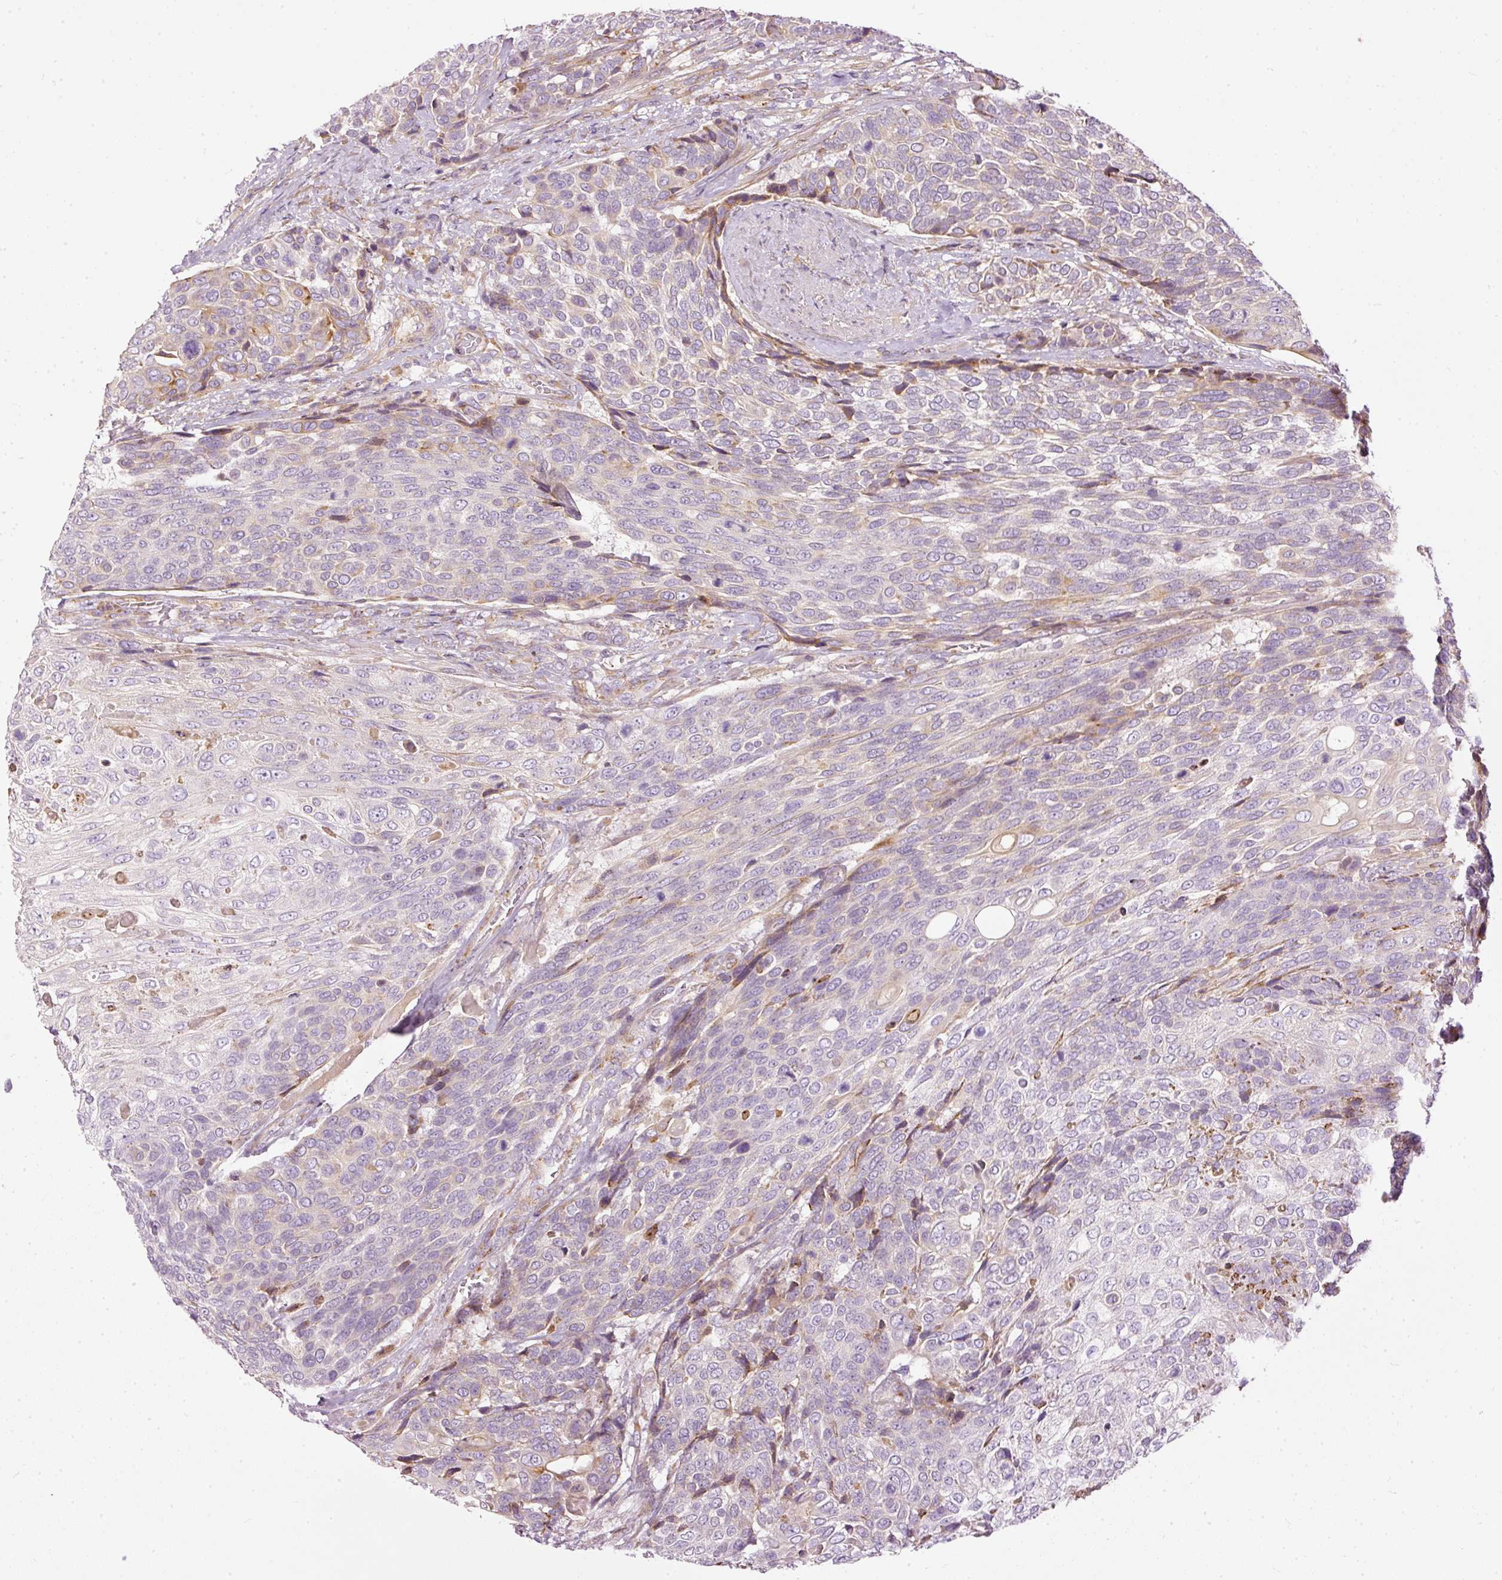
{"staining": {"intensity": "weak", "quantity": "<25%", "location": "cytoplasmic/membranous"}, "tissue": "urothelial cancer", "cell_type": "Tumor cells", "image_type": "cancer", "snomed": [{"axis": "morphology", "description": "Urothelial carcinoma, High grade"}, {"axis": "topography", "description": "Urinary bladder"}], "caption": "Protein analysis of urothelial cancer exhibits no significant positivity in tumor cells.", "gene": "PAQR9", "patient": {"sex": "female", "age": 70}}